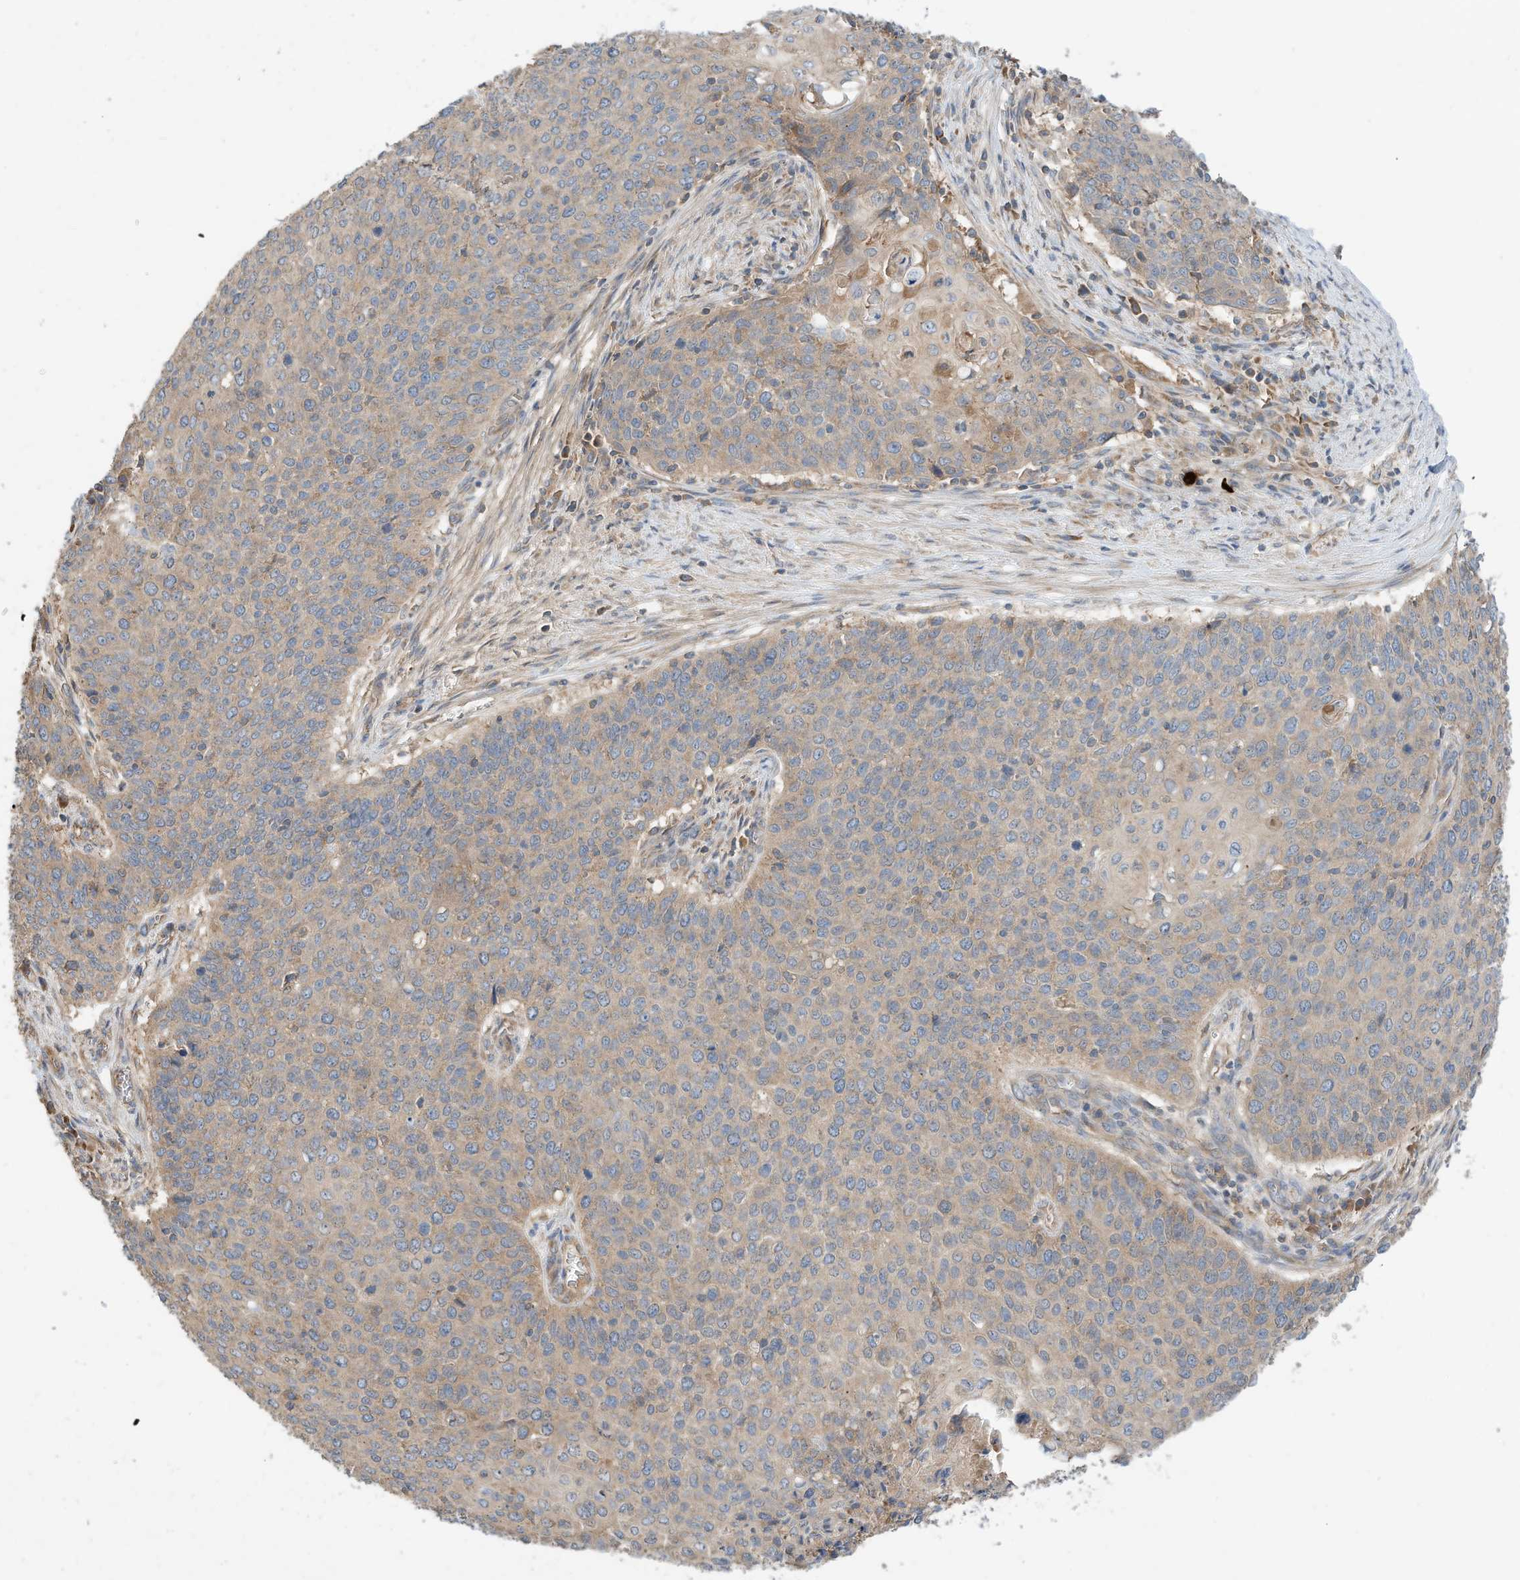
{"staining": {"intensity": "moderate", "quantity": ">75%", "location": "cytoplasmic/membranous"}, "tissue": "cervical cancer", "cell_type": "Tumor cells", "image_type": "cancer", "snomed": [{"axis": "morphology", "description": "Squamous cell carcinoma, NOS"}, {"axis": "topography", "description": "Cervix"}], "caption": "IHC (DAB (3,3'-diaminobenzidine)) staining of cervical cancer displays moderate cytoplasmic/membranous protein expression in about >75% of tumor cells.", "gene": "CPAMD8", "patient": {"sex": "female", "age": 39}}